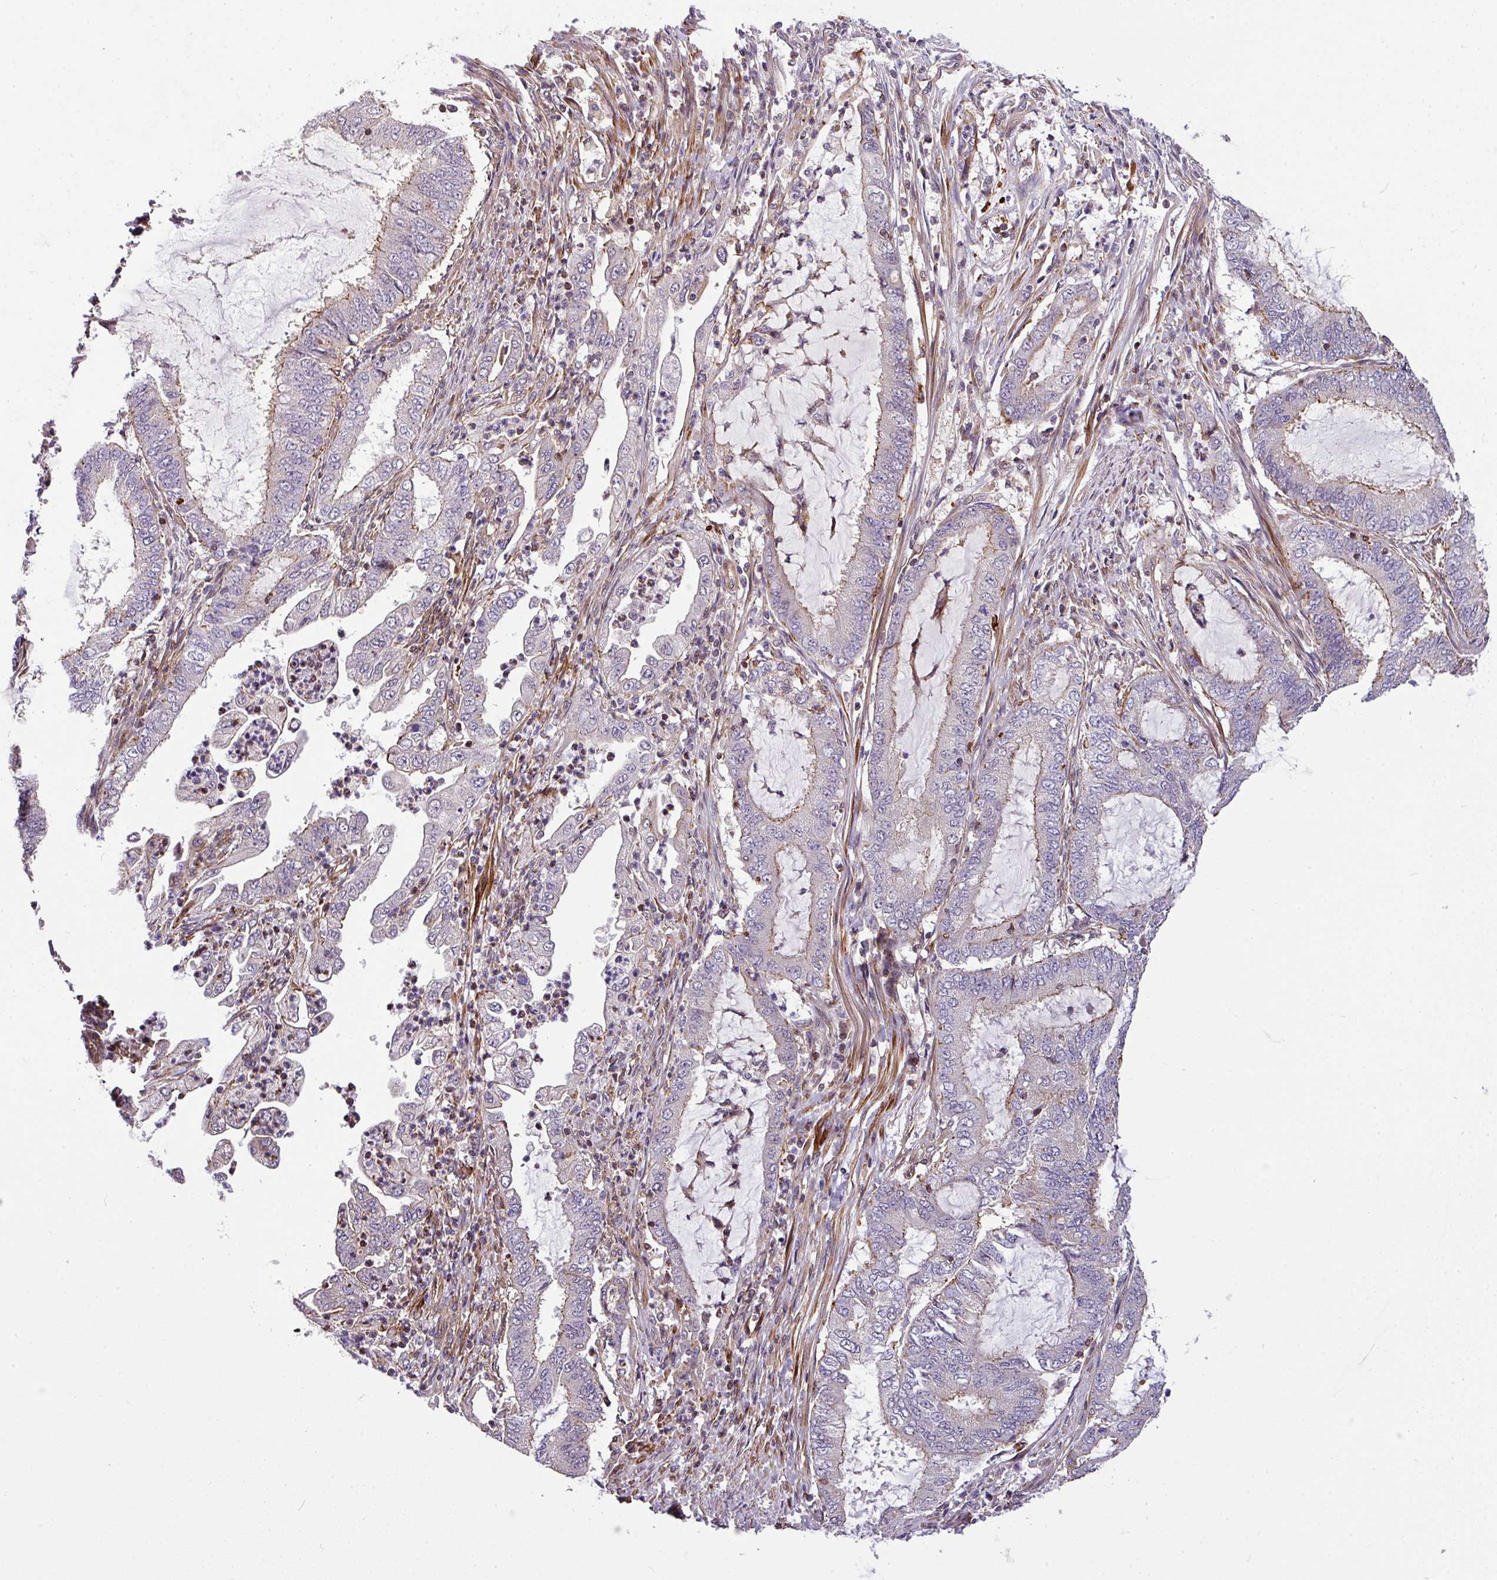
{"staining": {"intensity": "moderate", "quantity": "25%-75%", "location": "cytoplasmic/membranous"}, "tissue": "endometrial cancer", "cell_type": "Tumor cells", "image_type": "cancer", "snomed": [{"axis": "morphology", "description": "Adenocarcinoma, NOS"}, {"axis": "topography", "description": "Endometrium"}], "caption": "Immunohistochemistry (IHC) staining of endometrial adenocarcinoma, which exhibits medium levels of moderate cytoplasmic/membranous expression in approximately 25%-75% of tumor cells indicating moderate cytoplasmic/membranous protein staining. The staining was performed using DAB (3,3'-diaminobenzidine) (brown) for protein detection and nuclei were counterstained in hematoxylin (blue).", "gene": "CASS4", "patient": {"sex": "female", "age": 51}}